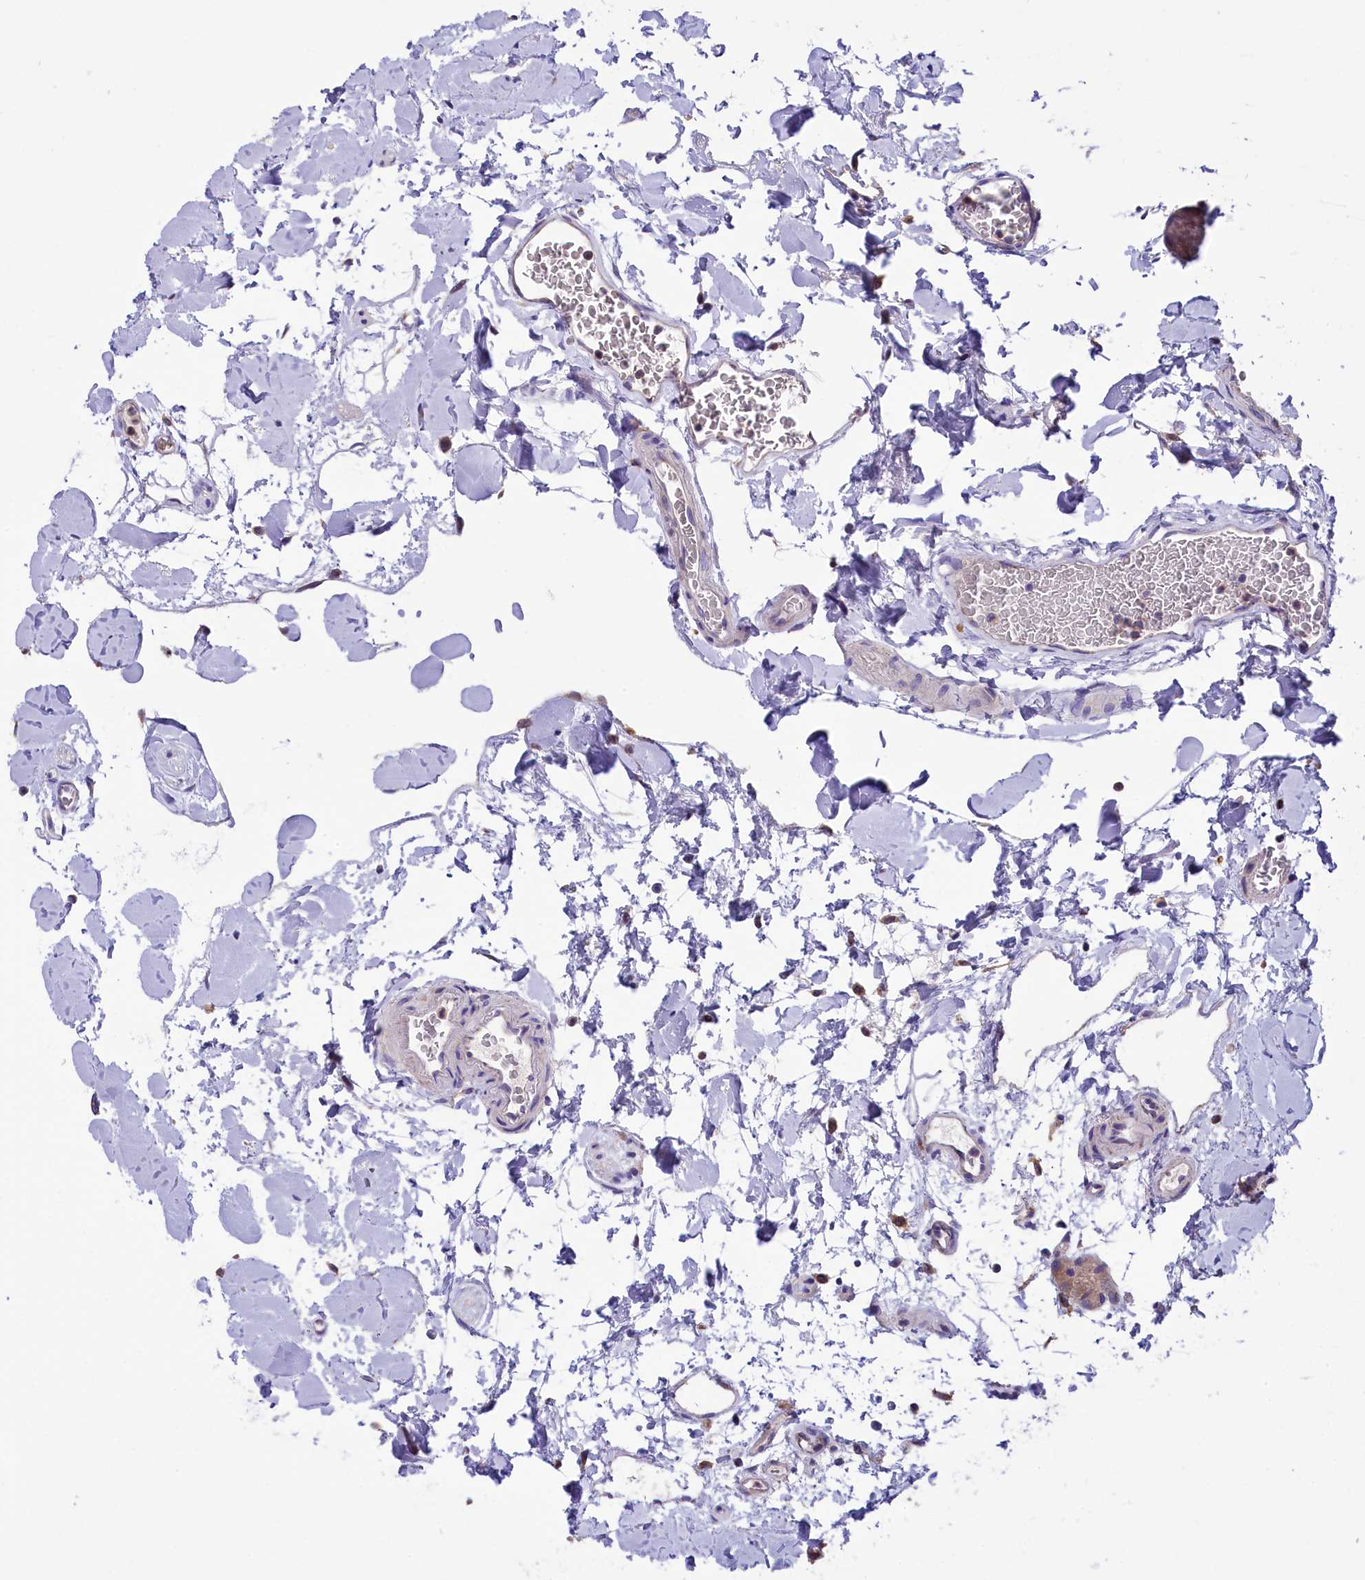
{"staining": {"intensity": "negative", "quantity": "none", "location": "none"}, "tissue": "colon", "cell_type": "Endothelial cells", "image_type": "normal", "snomed": [{"axis": "morphology", "description": "Normal tissue, NOS"}, {"axis": "topography", "description": "Colon"}], "caption": "An immunohistochemistry photomicrograph of normal colon is shown. There is no staining in endothelial cells of colon.", "gene": "DNAJB9", "patient": {"sex": "male", "age": 75}}